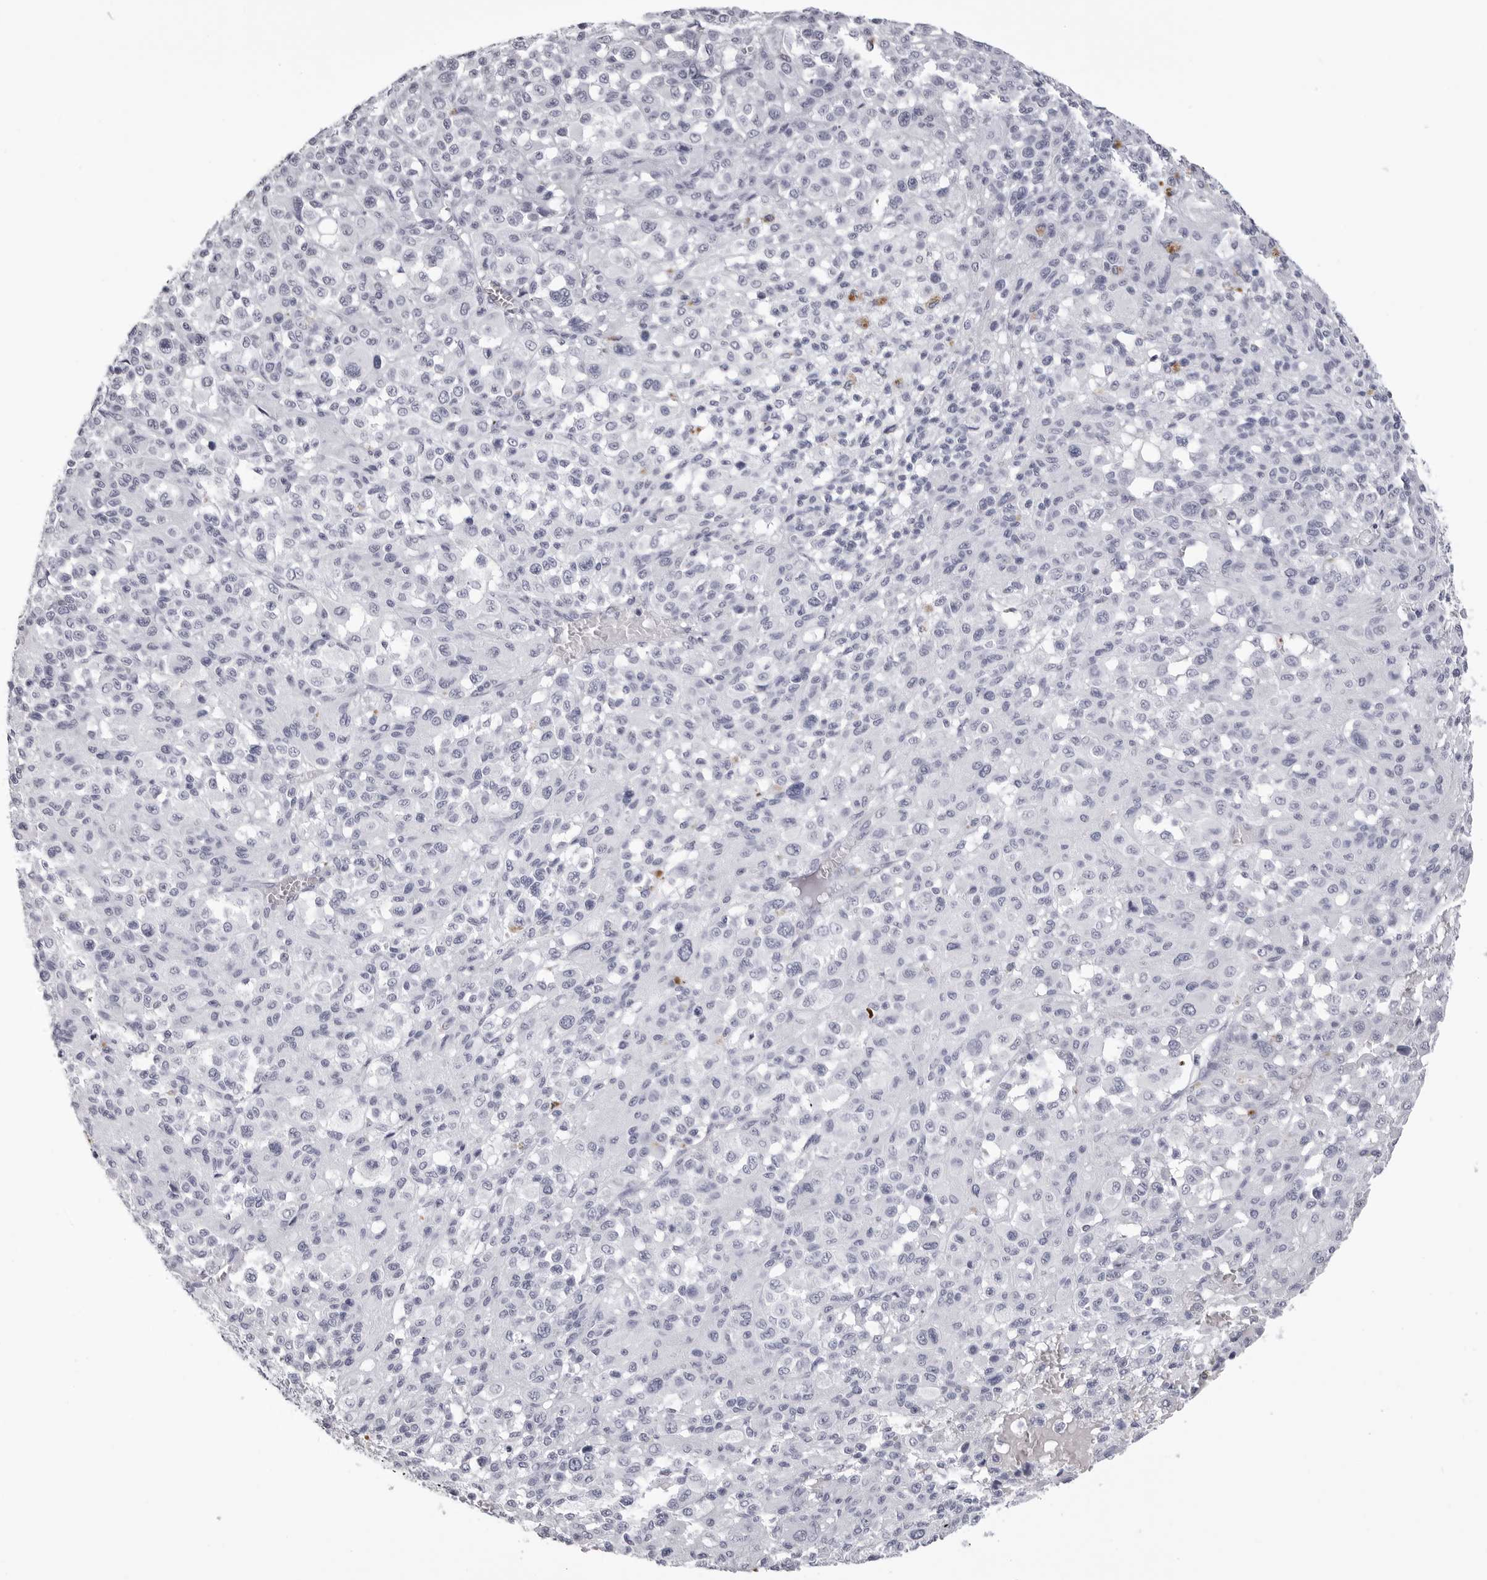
{"staining": {"intensity": "negative", "quantity": "none", "location": "none"}, "tissue": "melanoma", "cell_type": "Tumor cells", "image_type": "cancer", "snomed": [{"axis": "morphology", "description": "Malignant melanoma, Metastatic site"}, {"axis": "topography", "description": "Skin"}], "caption": "Immunohistochemical staining of melanoma shows no significant positivity in tumor cells. (IHC, brightfield microscopy, high magnification).", "gene": "LGALS4", "patient": {"sex": "female", "age": 74}}